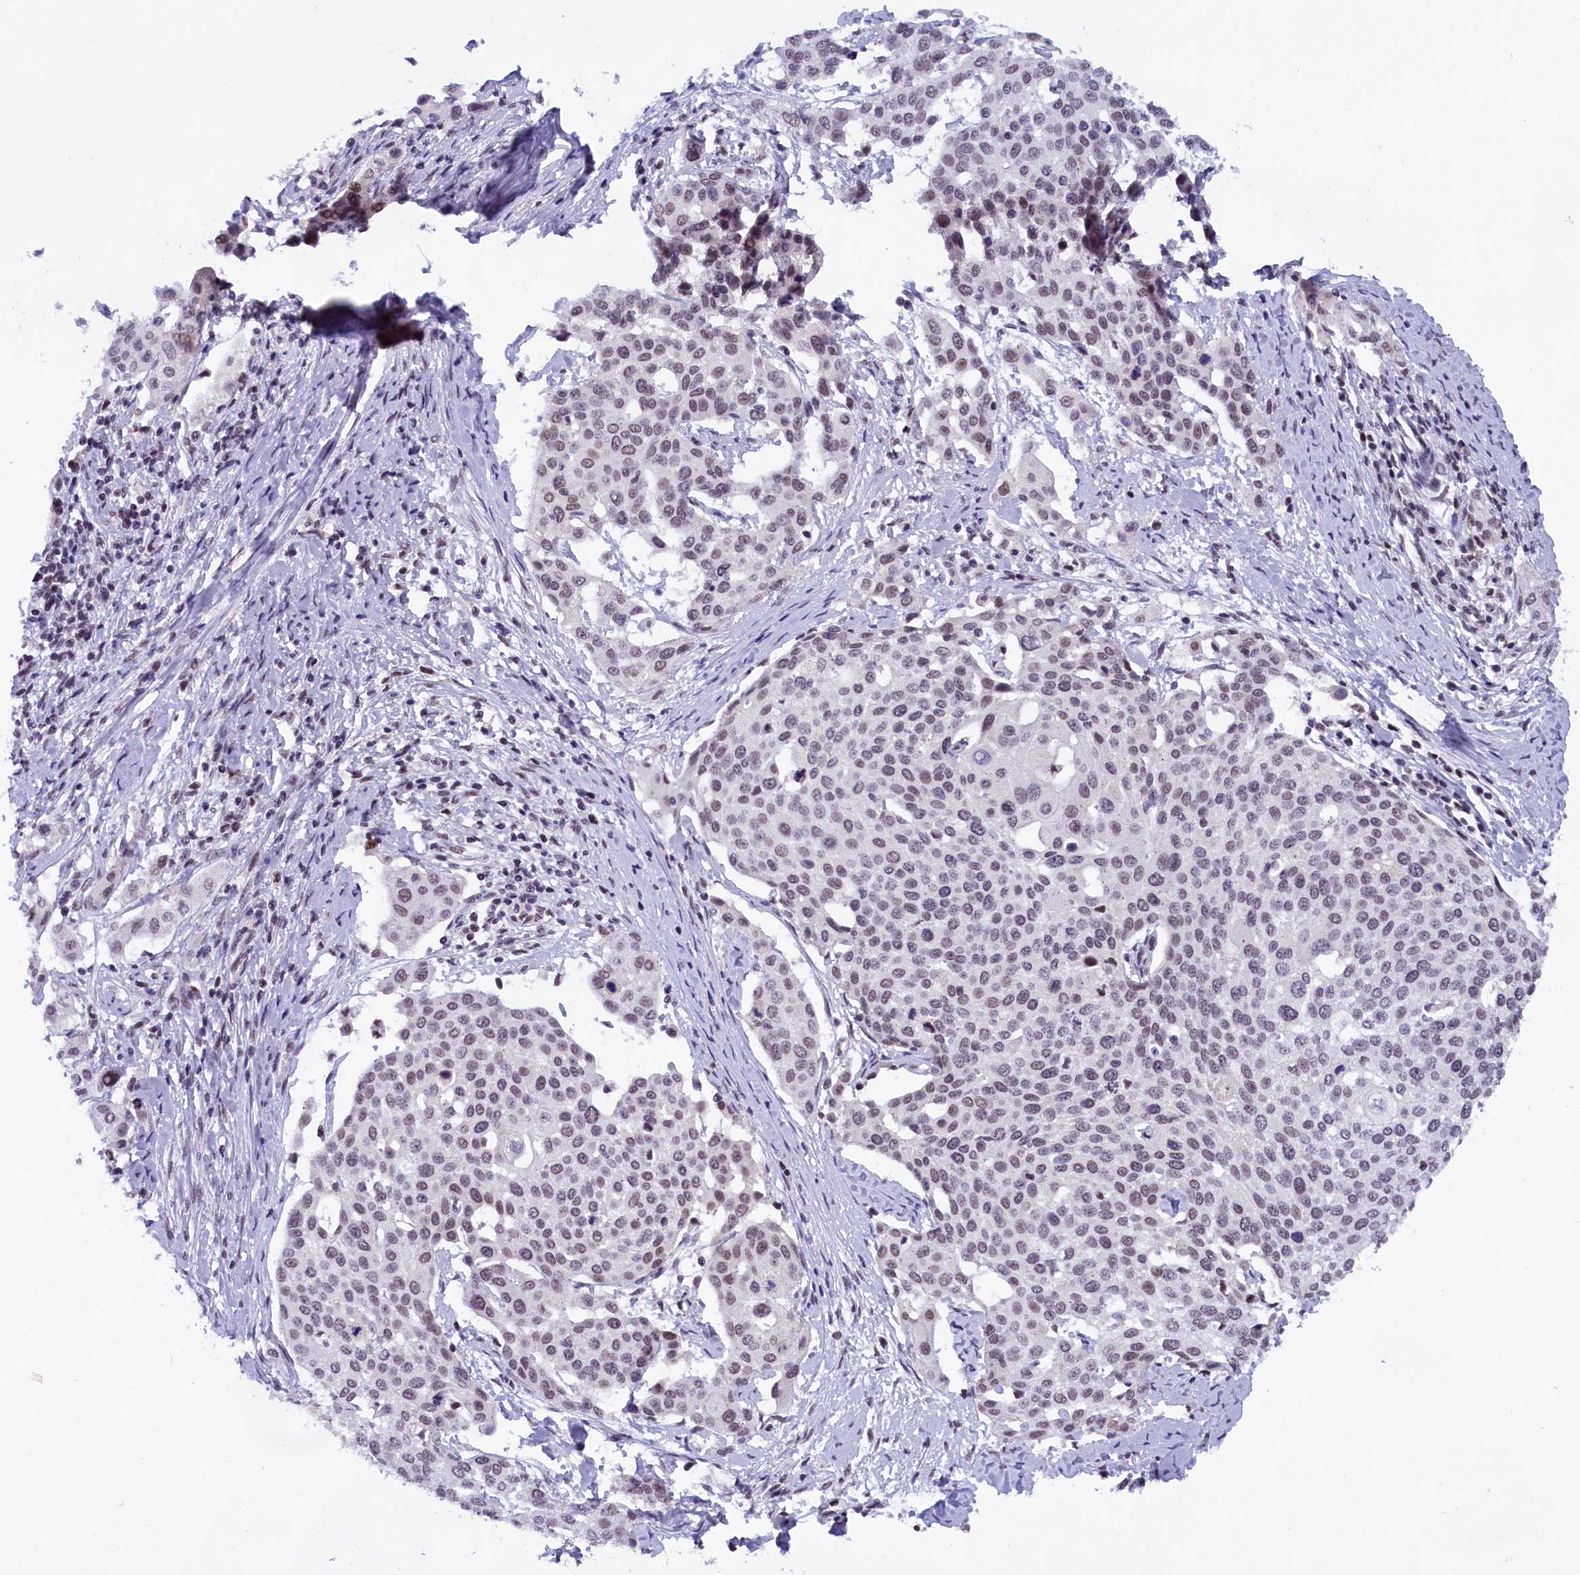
{"staining": {"intensity": "weak", "quantity": ">75%", "location": "nuclear"}, "tissue": "cervical cancer", "cell_type": "Tumor cells", "image_type": "cancer", "snomed": [{"axis": "morphology", "description": "Squamous cell carcinoma, NOS"}, {"axis": "topography", "description": "Cervix"}], "caption": "An immunohistochemistry (IHC) photomicrograph of tumor tissue is shown. Protein staining in brown labels weak nuclear positivity in cervical squamous cell carcinoma within tumor cells.", "gene": "CDYL2", "patient": {"sex": "female", "age": 44}}